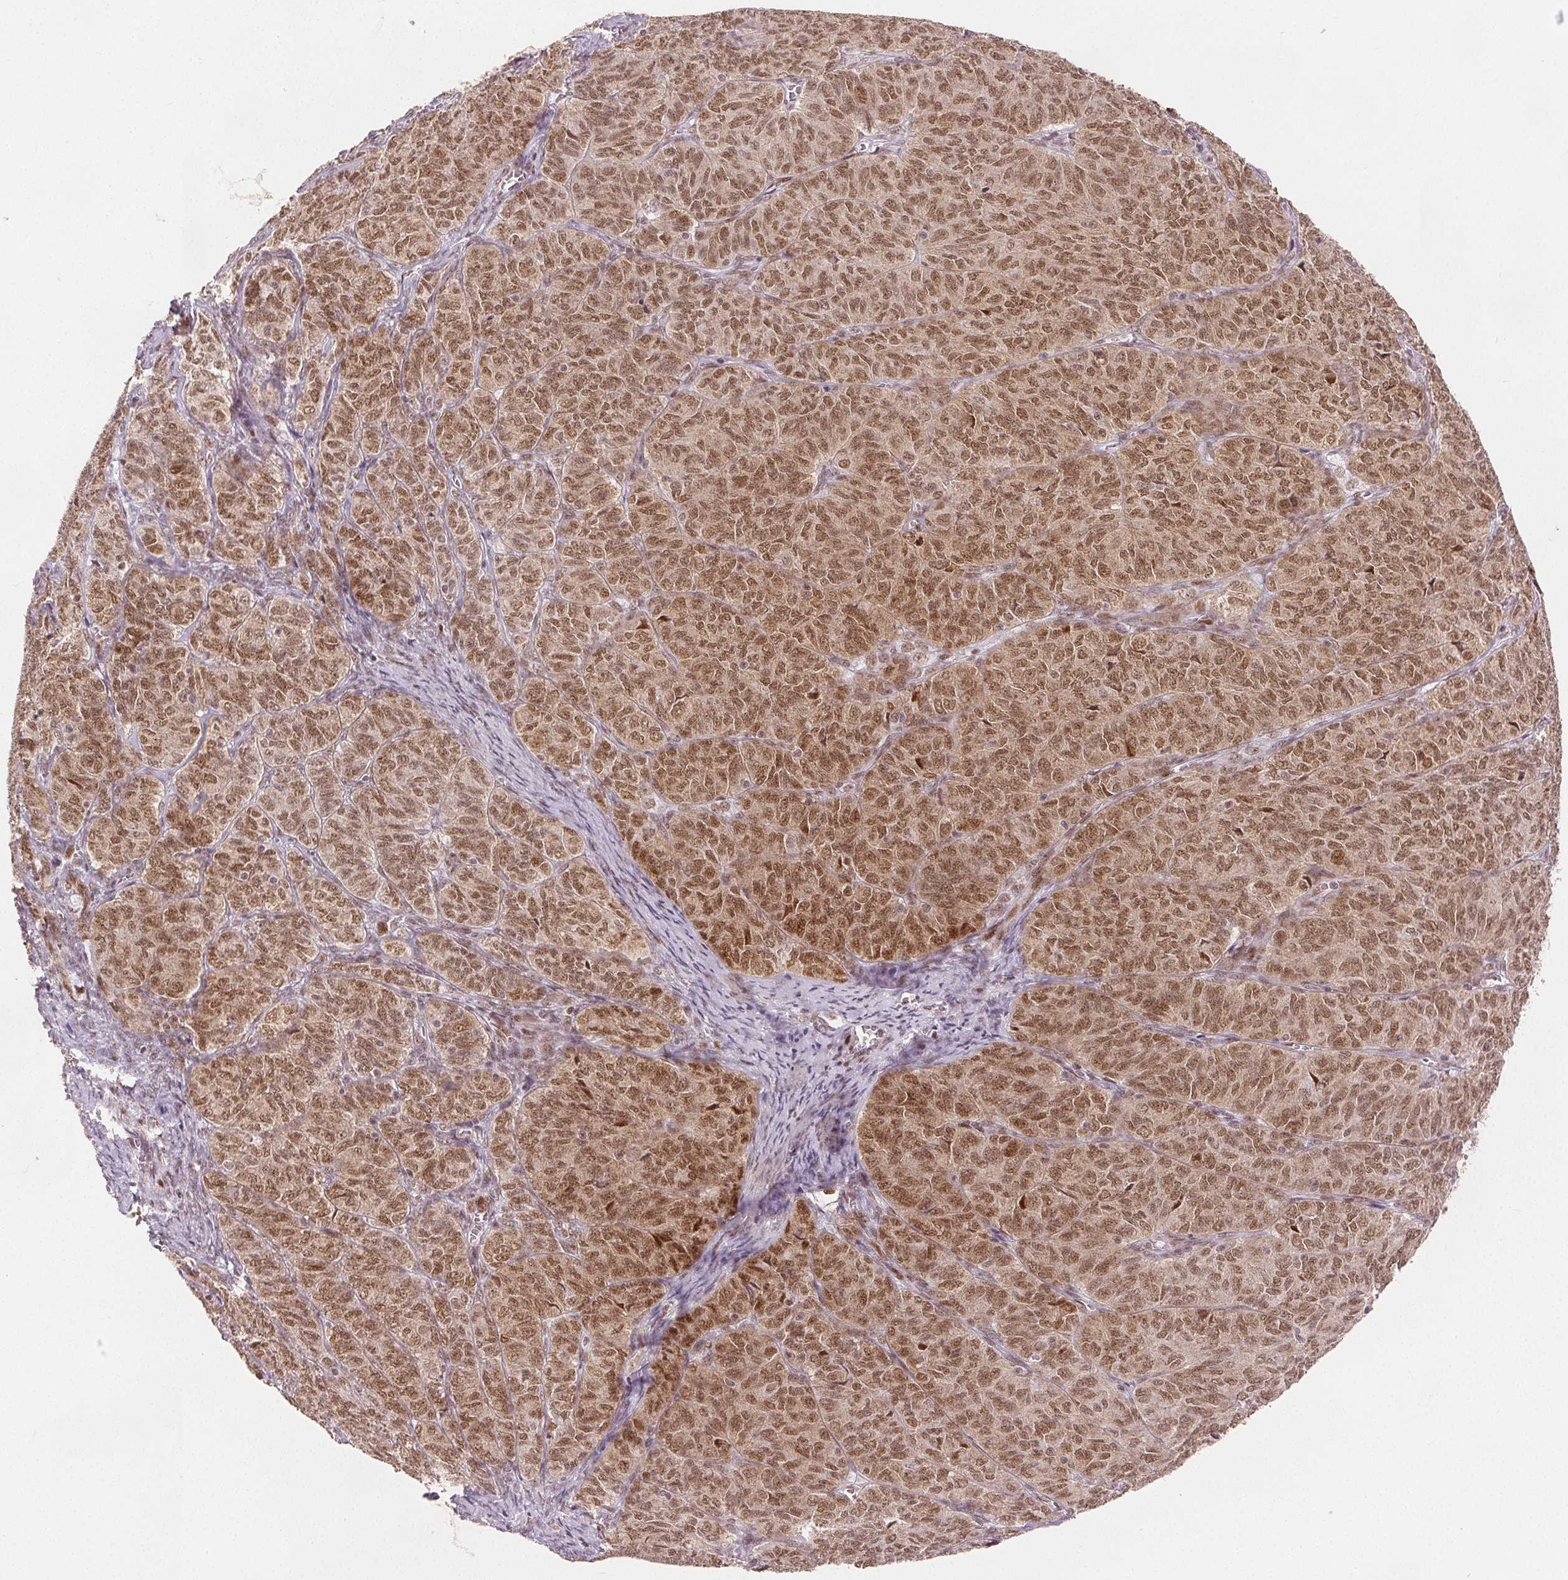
{"staining": {"intensity": "moderate", "quantity": ">75%", "location": "nuclear"}, "tissue": "ovarian cancer", "cell_type": "Tumor cells", "image_type": "cancer", "snomed": [{"axis": "morphology", "description": "Carcinoma, endometroid"}, {"axis": "topography", "description": "Ovary"}], "caption": "Immunohistochemical staining of human endometroid carcinoma (ovarian) reveals medium levels of moderate nuclear protein expression in about >75% of tumor cells.", "gene": "ZNF703", "patient": {"sex": "female", "age": 80}}